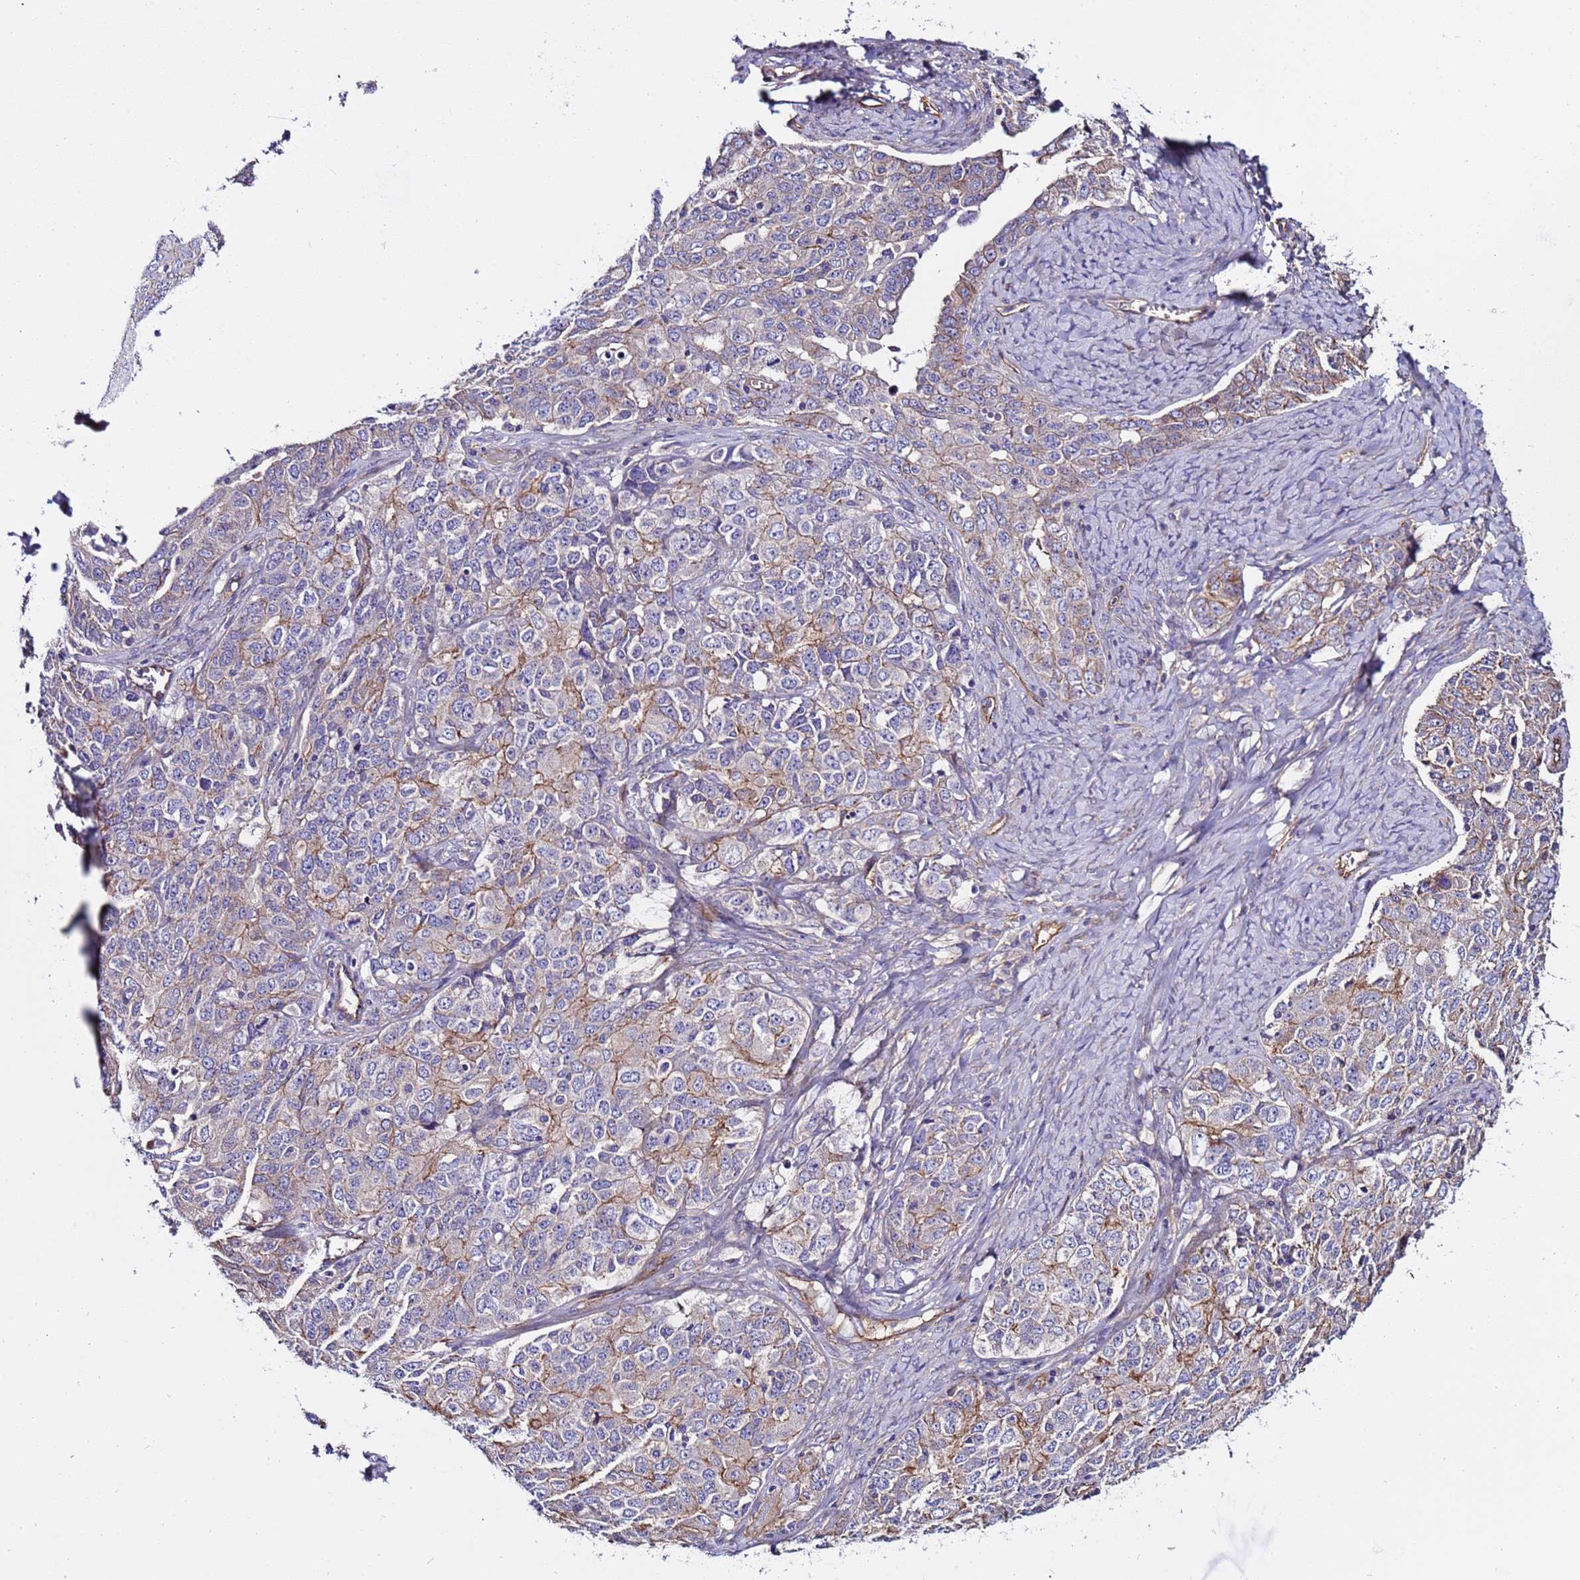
{"staining": {"intensity": "moderate", "quantity": "25%-75%", "location": "cytoplasmic/membranous"}, "tissue": "ovarian cancer", "cell_type": "Tumor cells", "image_type": "cancer", "snomed": [{"axis": "morphology", "description": "Carcinoma, endometroid"}, {"axis": "topography", "description": "Ovary"}], "caption": "Endometroid carcinoma (ovarian) stained with IHC reveals moderate cytoplasmic/membranous positivity in approximately 25%-75% of tumor cells. Immunohistochemistry (ihc) stains the protein of interest in brown and the nuclei are stained blue.", "gene": "ZNF248", "patient": {"sex": "female", "age": 62}}